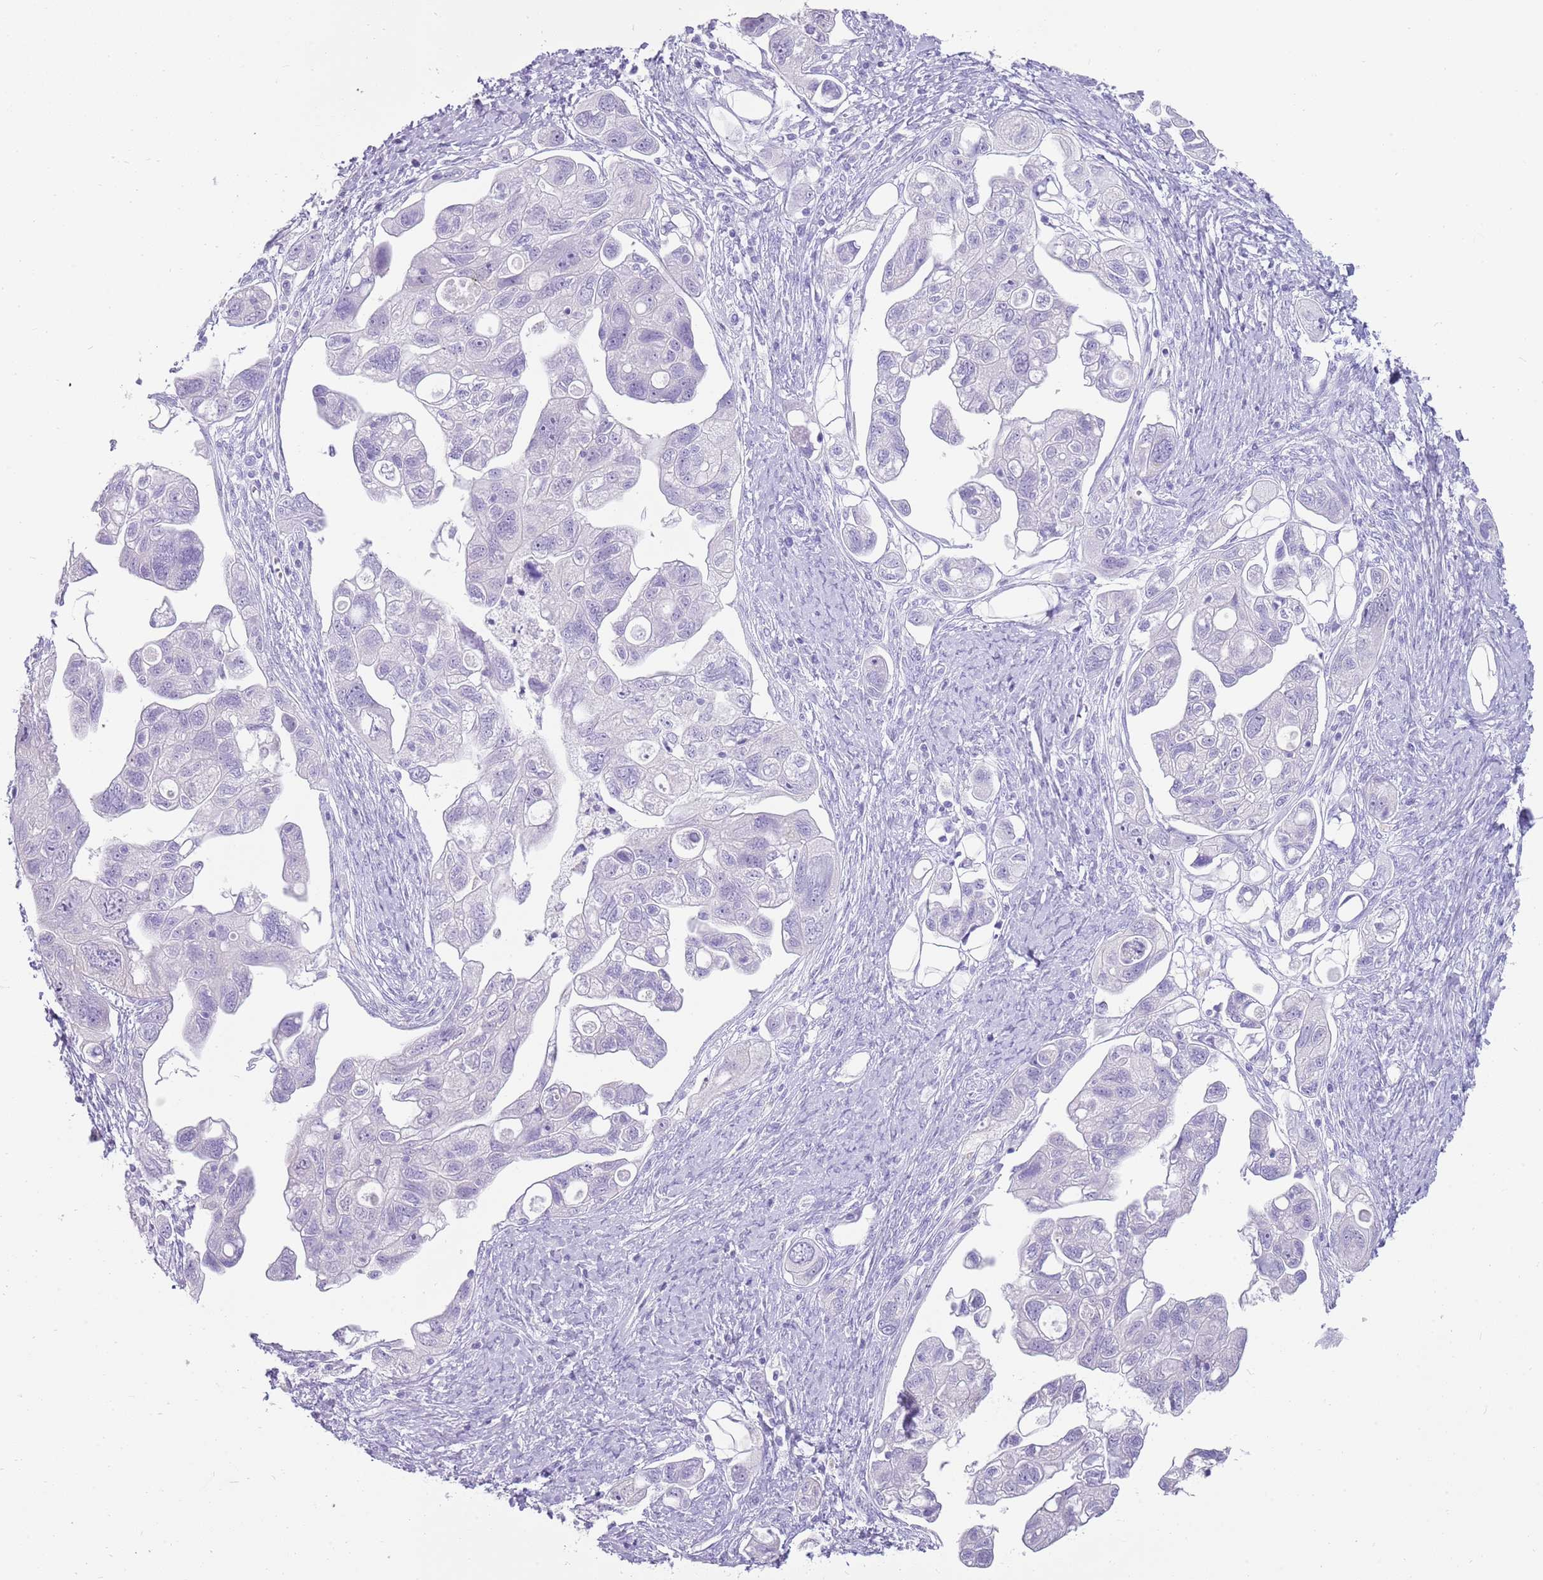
{"staining": {"intensity": "negative", "quantity": "none", "location": "none"}, "tissue": "ovarian cancer", "cell_type": "Tumor cells", "image_type": "cancer", "snomed": [{"axis": "morphology", "description": "Carcinoma, NOS"}, {"axis": "morphology", "description": "Cystadenocarcinoma, serous, NOS"}, {"axis": "topography", "description": "Ovary"}], "caption": "Immunohistochemistry (IHC) histopathology image of ovarian cancer stained for a protein (brown), which demonstrates no expression in tumor cells.", "gene": "NBPF3", "patient": {"sex": "female", "age": 69}}